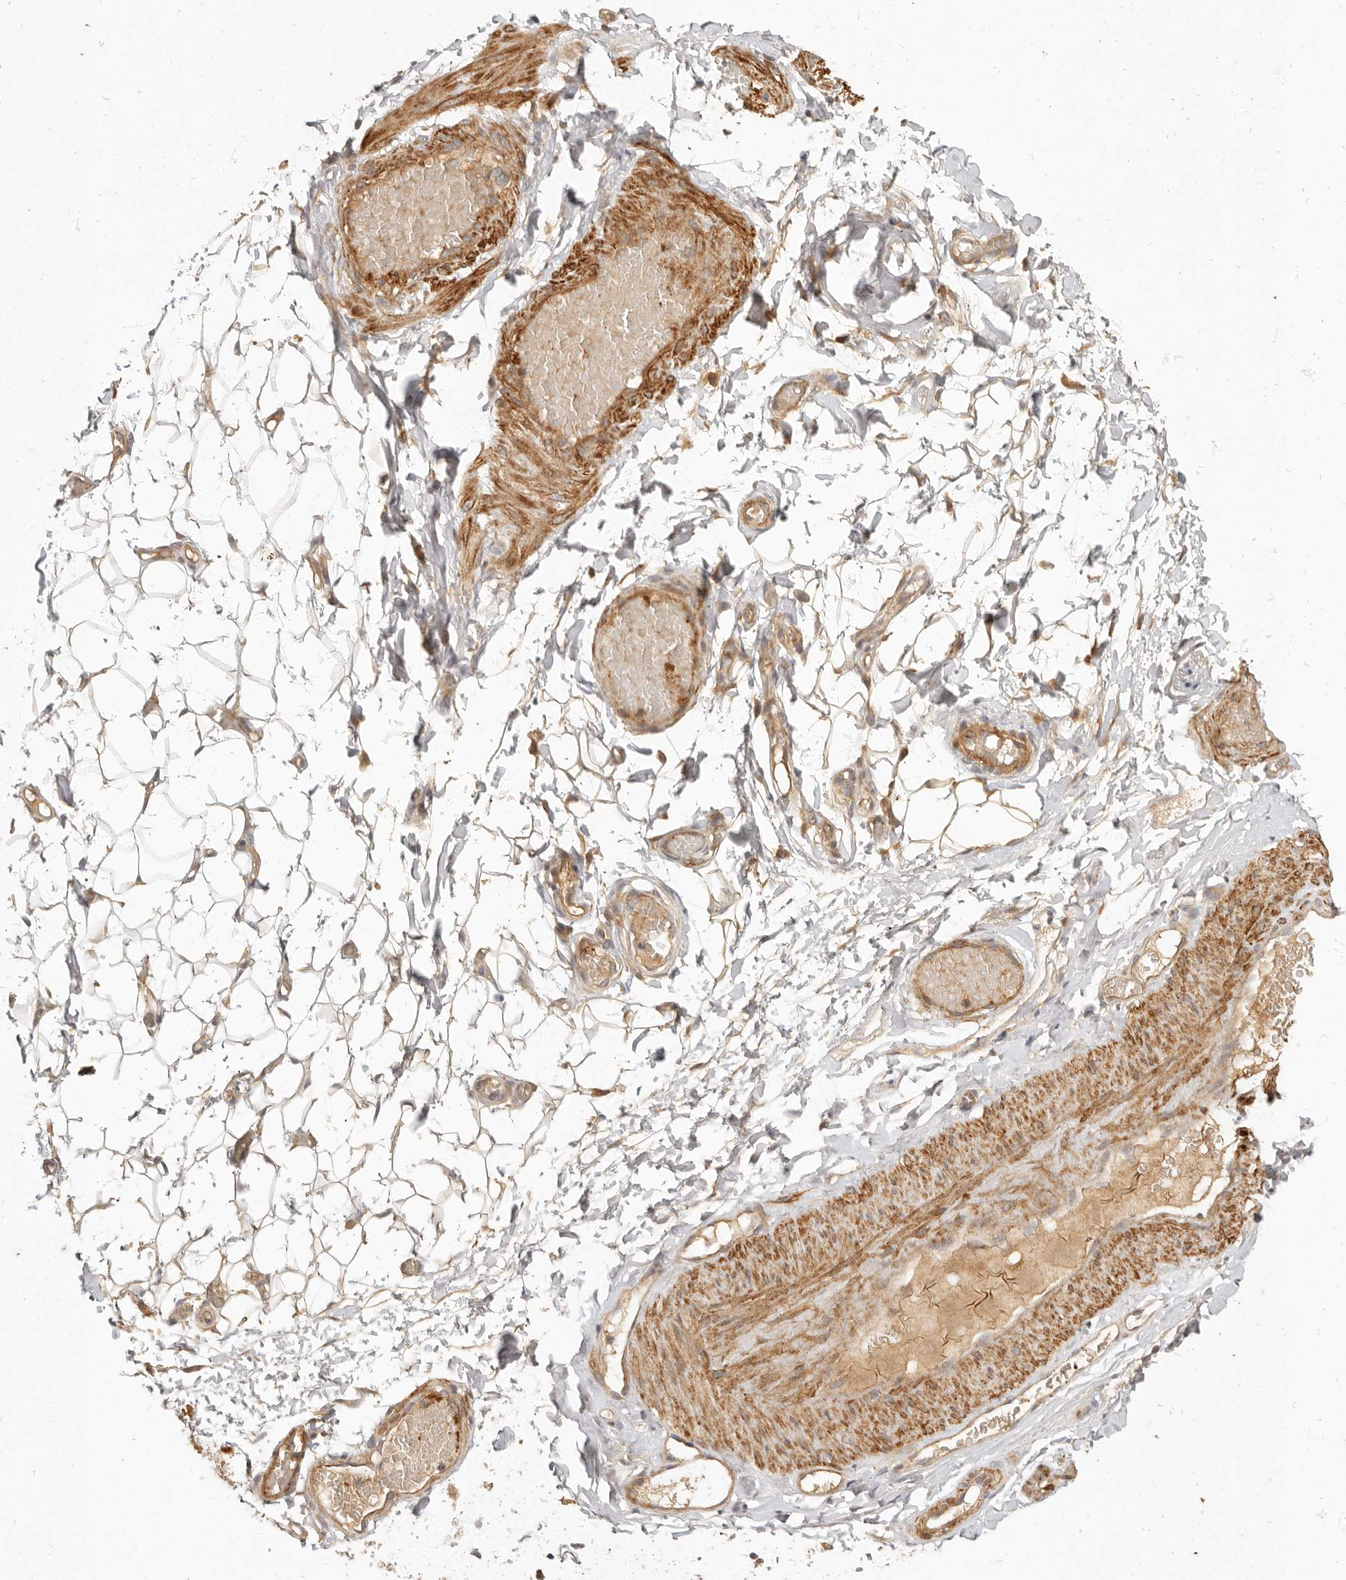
{"staining": {"intensity": "weak", "quantity": "25%-75%", "location": "cytoplasmic/membranous"}, "tissue": "adipose tissue", "cell_type": "Adipocytes", "image_type": "normal", "snomed": [{"axis": "morphology", "description": "Normal tissue, NOS"}, {"axis": "topography", "description": "Adipose tissue"}, {"axis": "topography", "description": "Vascular tissue"}, {"axis": "topography", "description": "Peripheral nerve tissue"}], "caption": "A low amount of weak cytoplasmic/membranous expression is appreciated in about 25%-75% of adipocytes in benign adipose tissue.", "gene": "VIPR1", "patient": {"sex": "male", "age": 25}}